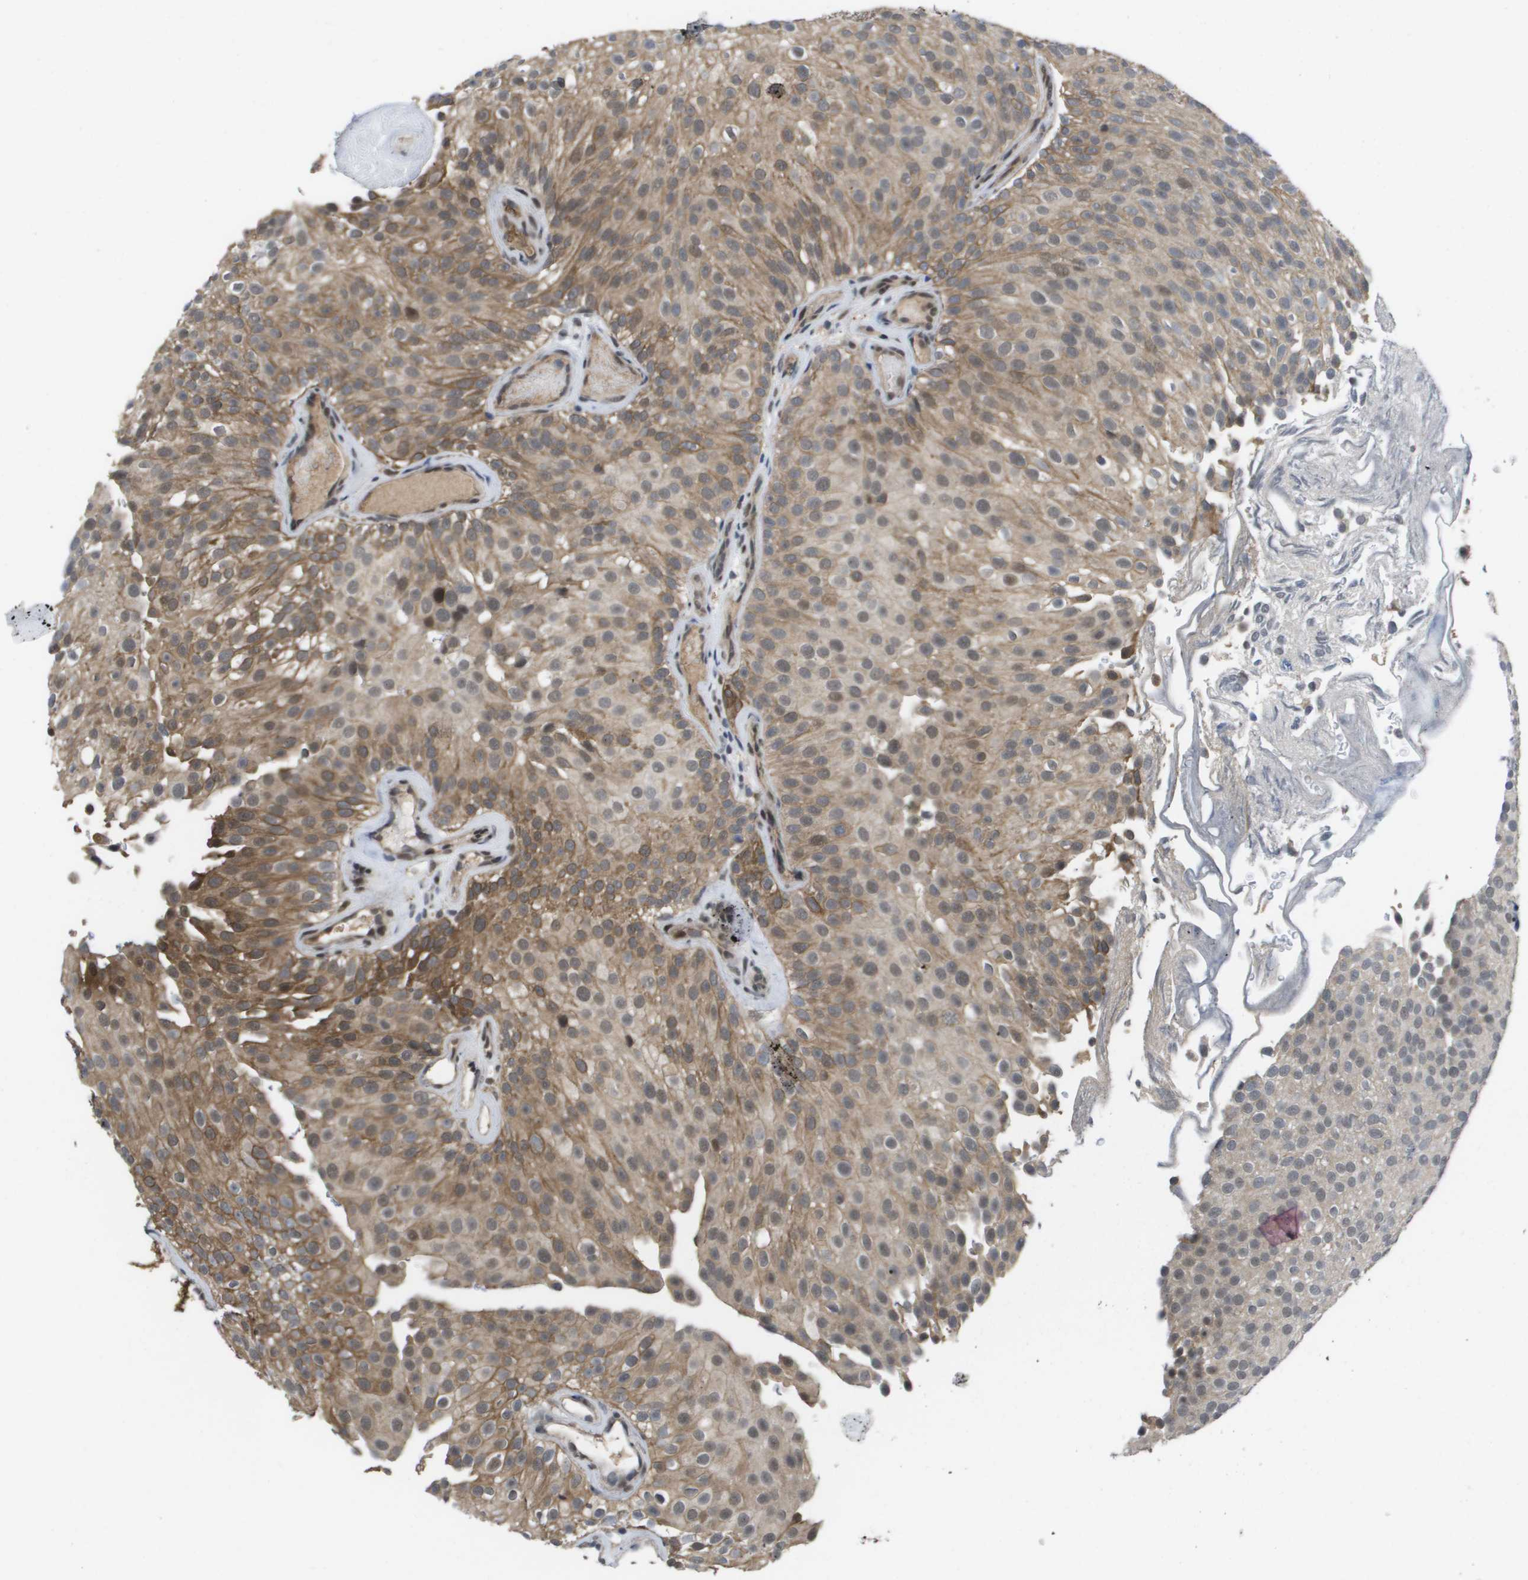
{"staining": {"intensity": "moderate", "quantity": ">75%", "location": "cytoplasmic/membranous"}, "tissue": "urothelial cancer", "cell_type": "Tumor cells", "image_type": "cancer", "snomed": [{"axis": "morphology", "description": "Urothelial carcinoma, Low grade"}, {"axis": "topography", "description": "Urinary bladder"}], "caption": "DAB immunohistochemical staining of human urothelial carcinoma (low-grade) reveals moderate cytoplasmic/membranous protein staining in about >75% of tumor cells.", "gene": "AMBRA1", "patient": {"sex": "male", "age": 78}}